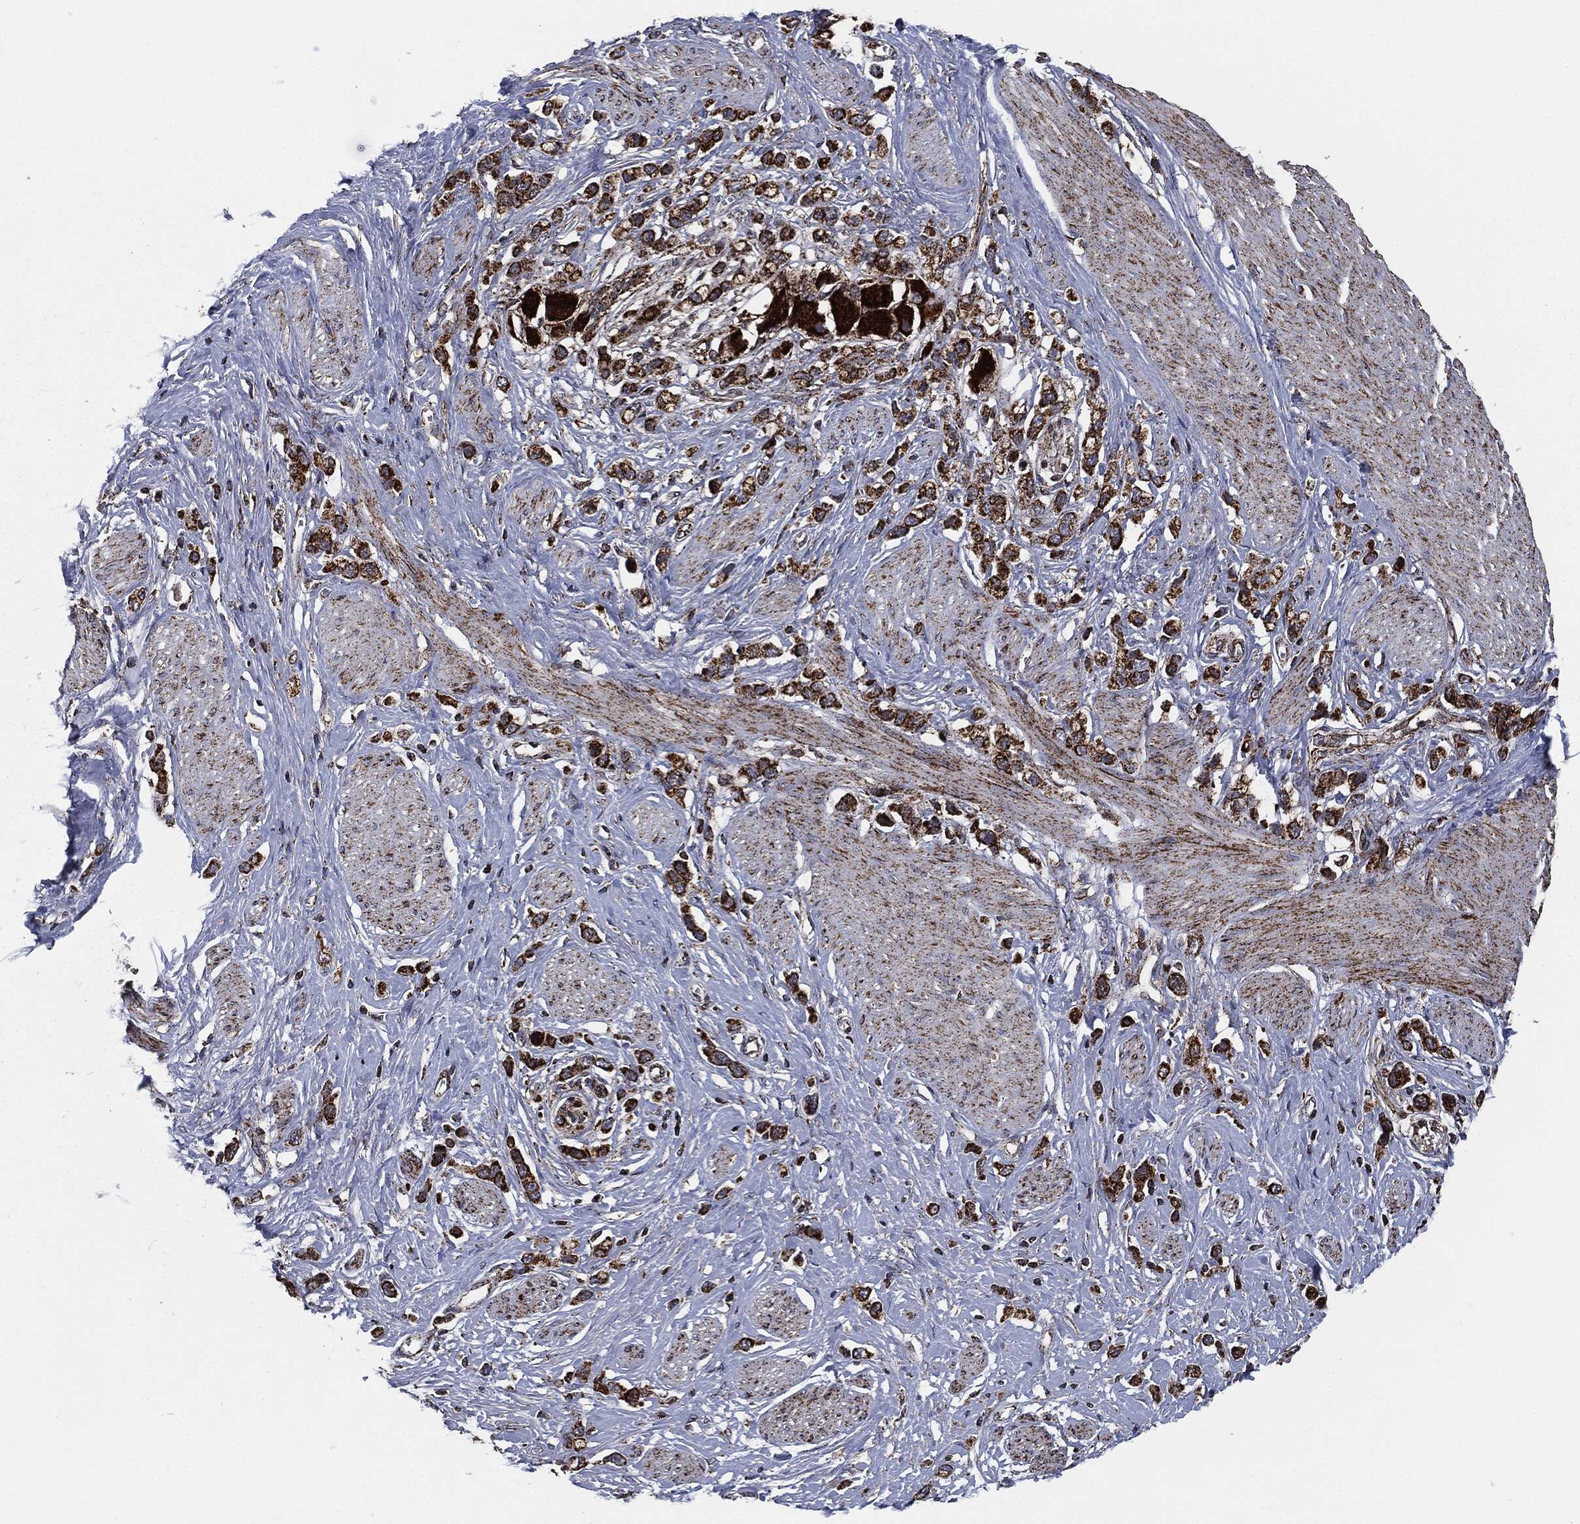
{"staining": {"intensity": "strong", "quantity": ">75%", "location": "cytoplasmic/membranous"}, "tissue": "stomach cancer", "cell_type": "Tumor cells", "image_type": "cancer", "snomed": [{"axis": "morphology", "description": "Normal tissue, NOS"}, {"axis": "morphology", "description": "Adenocarcinoma, NOS"}, {"axis": "morphology", "description": "Adenocarcinoma, High grade"}, {"axis": "topography", "description": "Stomach, upper"}, {"axis": "topography", "description": "Stomach"}], "caption": "This micrograph exhibits immunohistochemistry staining of human adenocarcinoma (high-grade) (stomach), with high strong cytoplasmic/membranous expression in about >75% of tumor cells.", "gene": "FH", "patient": {"sex": "female", "age": 65}}